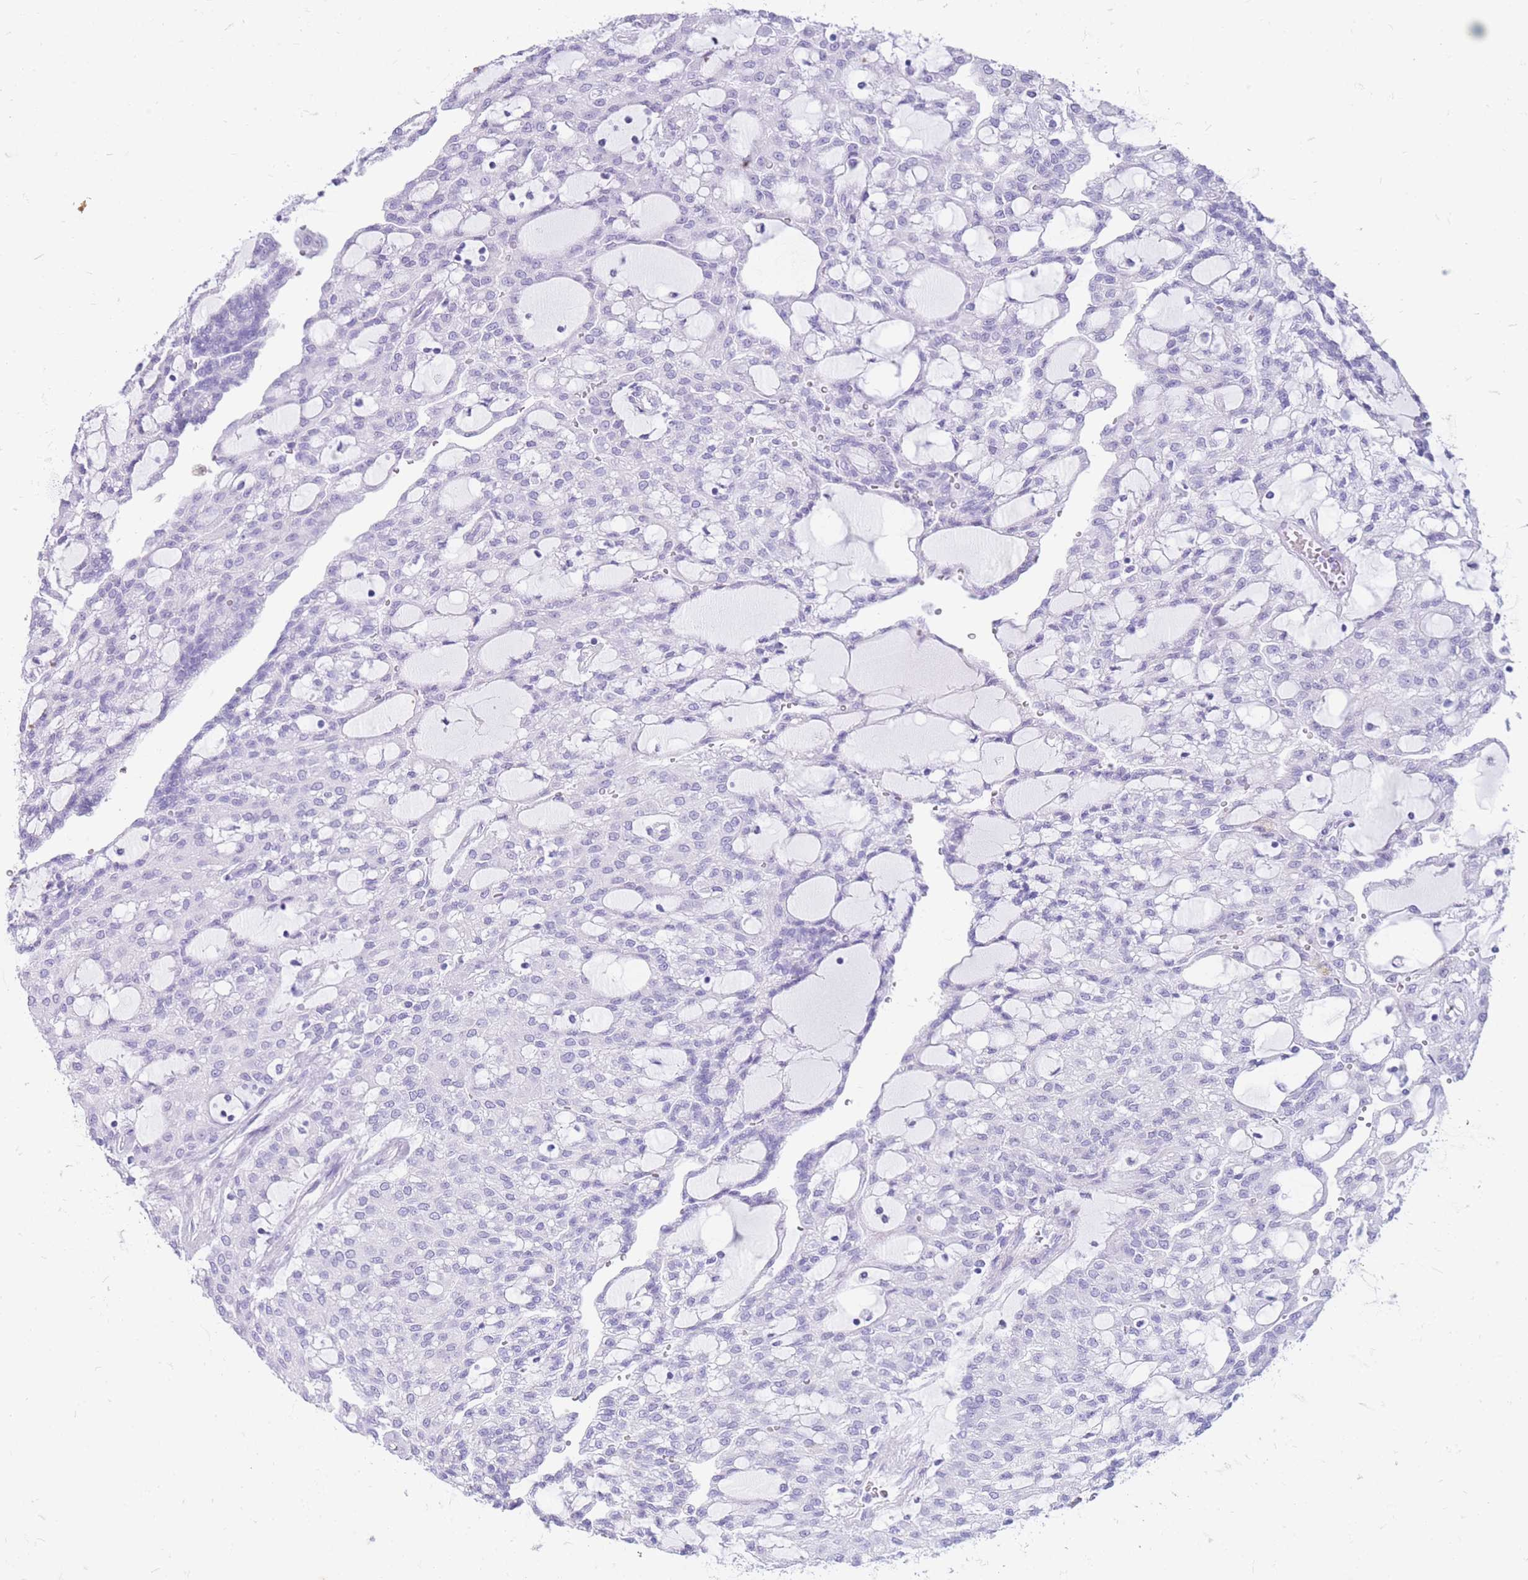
{"staining": {"intensity": "negative", "quantity": "none", "location": "none"}, "tissue": "renal cancer", "cell_type": "Tumor cells", "image_type": "cancer", "snomed": [{"axis": "morphology", "description": "Adenocarcinoma, NOS"}, {"axis": "topography", "description": "Kidney"}], "caption": "This is an IHC micrograph of human adenocarcinoma (renal). There is no expression in tumor cells.", "gene": "ZFP37", "patient": {"sex": "male", "age": 63}}